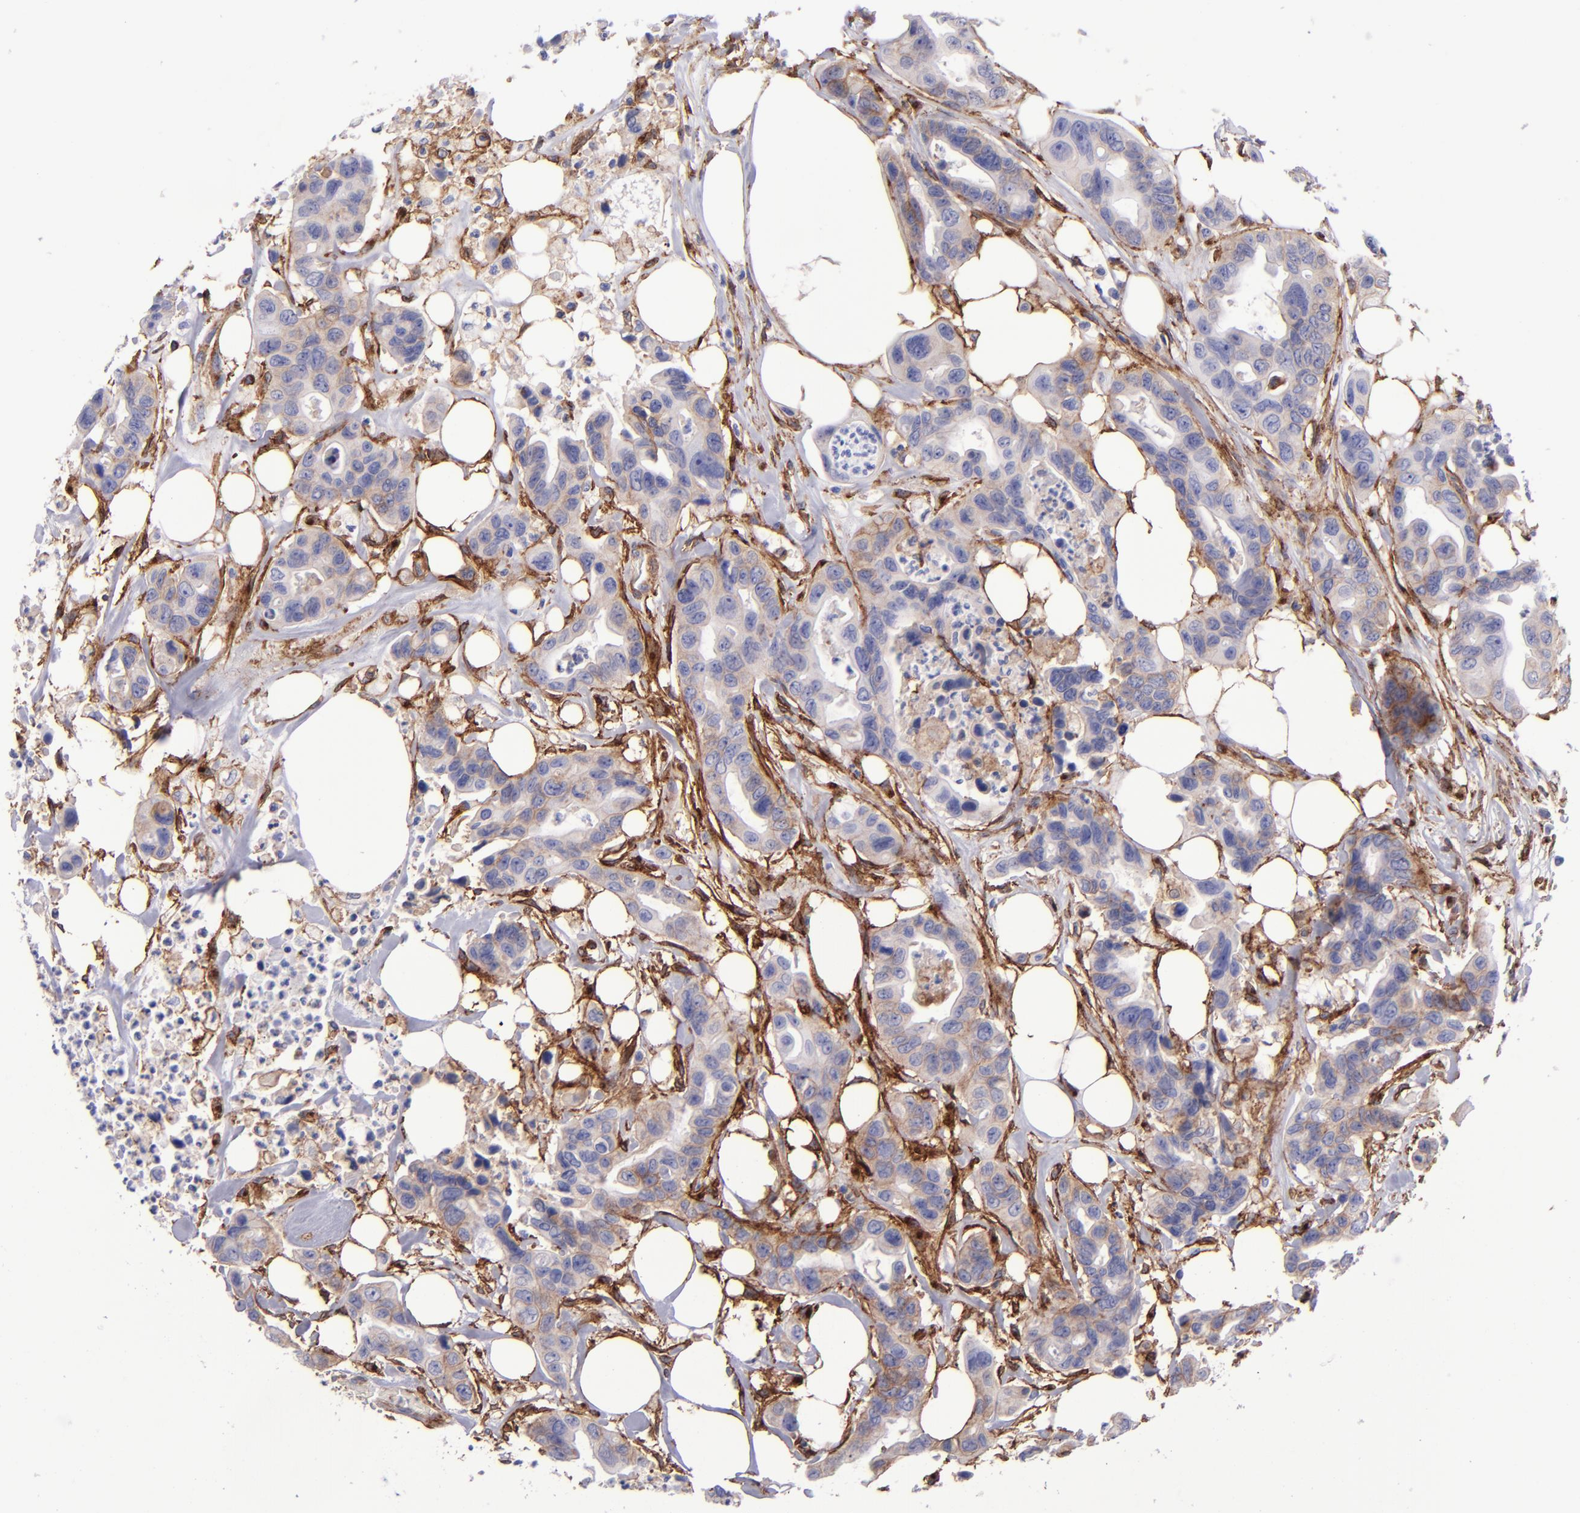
{"staining": {"intensity": "weak", "quantity": ">75%", "location": "cytoplasmic/membranous"}, "tissue": "colorectal cancer", "cell_type": "Tumor cells", "image_type": "cancer", "snomed": [{"axis": "morphology", "description": "Adenocarcinoma, NOS"}, {"axis": "topography", "description": "Colon"}], "caption": "The micrograph exhibits staining of colorectal cancer, revealing weak cytoplasmic/membranous protein staining (brown color) within tumor cells.", "gene": "ITGAV", "patient": {"sex": "female", "age": 70}}